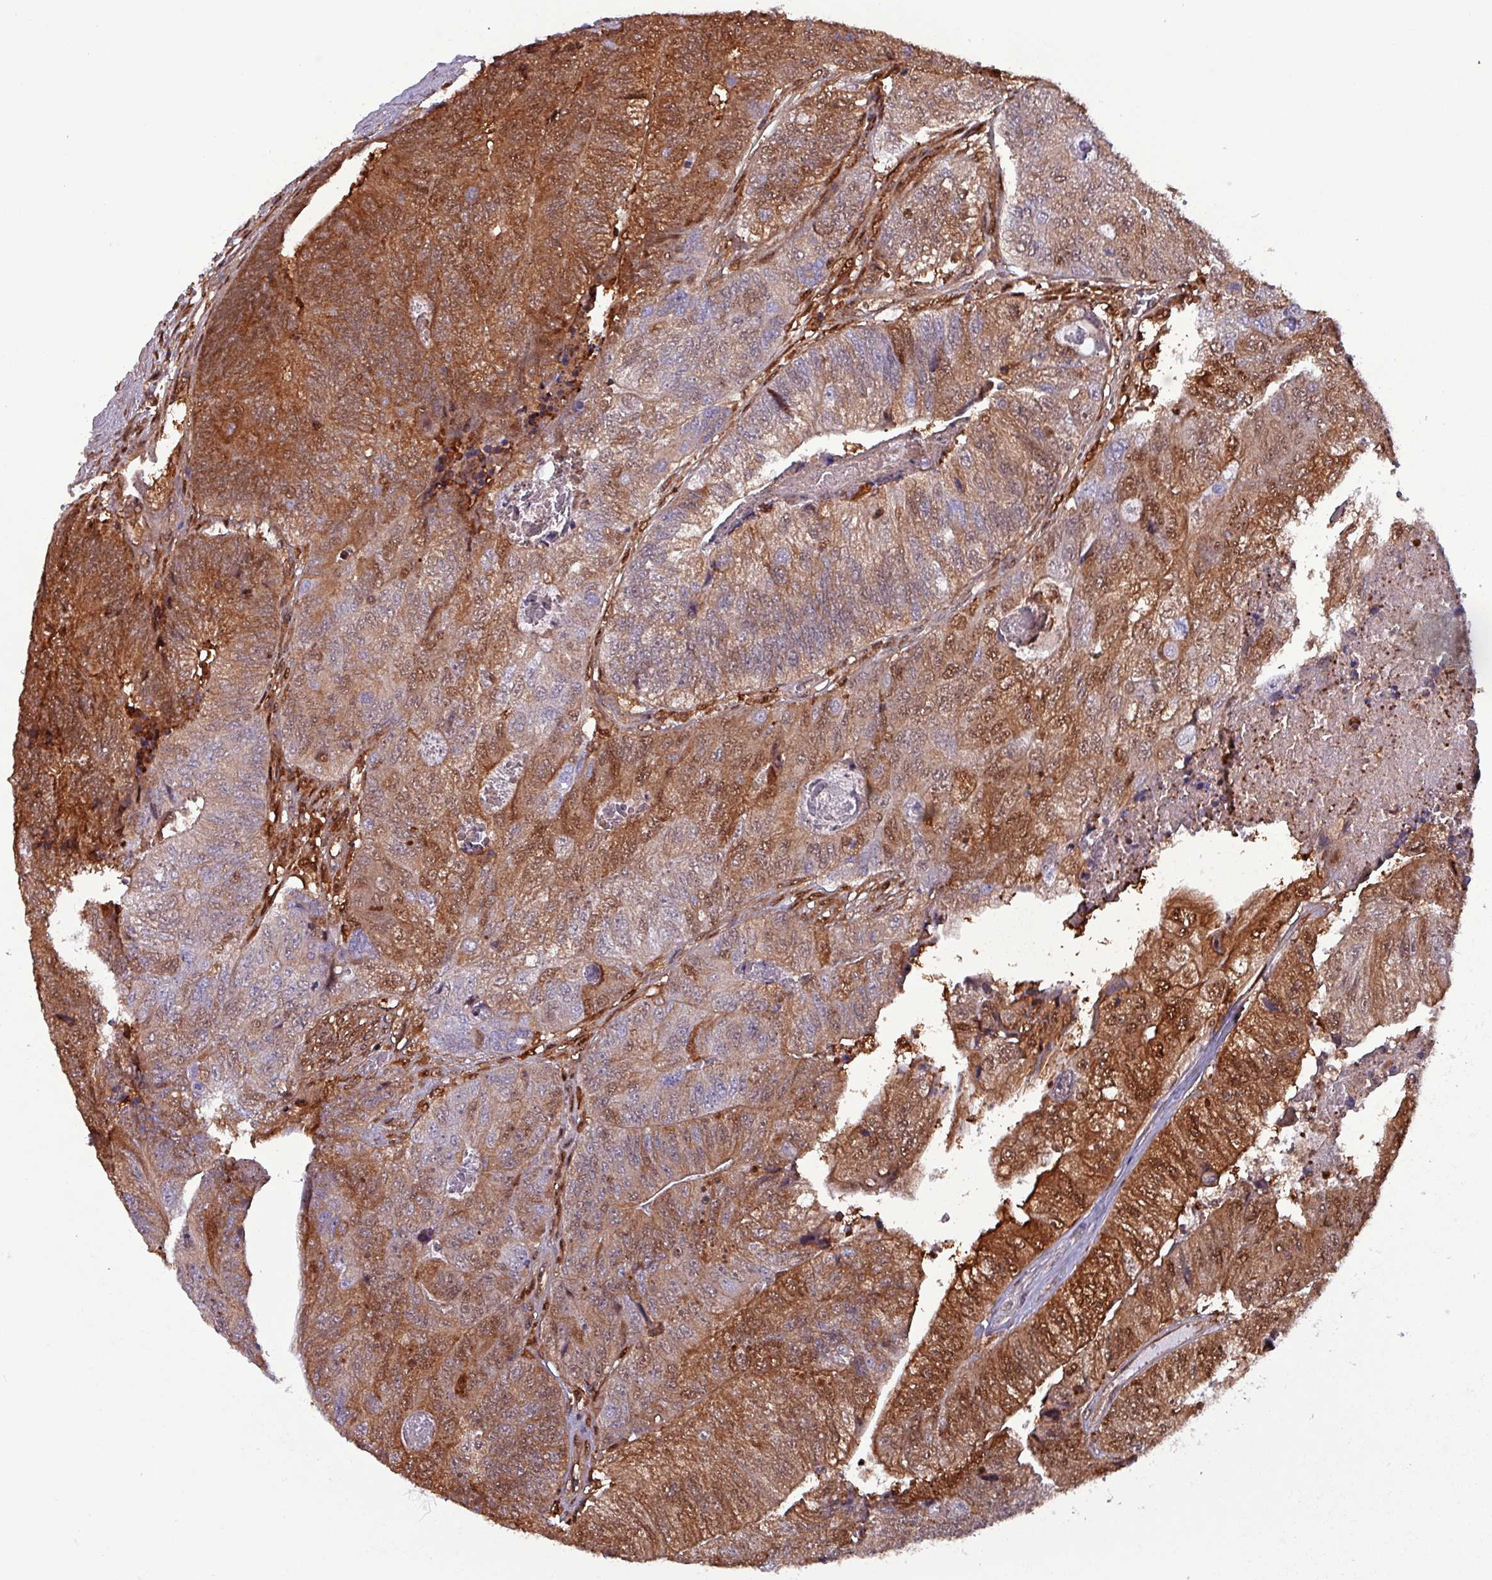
{"staining": {"intensity": "strong", "quantity": ">75%", "location": "cytoplasmic/membranous,nuclear"}, "tissue": "colorectal cancer", "cell_type": "Tumor cells", "image_type": "cancer", "snomed": [{"axis": "morphology", "description": "Adenocarcinoma, NOS"}, {"axis": "topography", "description": "Colon"}], "caption": "Immunohistochemical staining of human colorectal cancer (adenocarcinoma) exhibits strong cytoplasmic/membranous and nuclear protein positivity in about >75% of tumor cells.", "gene": "PSMB8", "patient": {"sex": "female", "age": 67}}